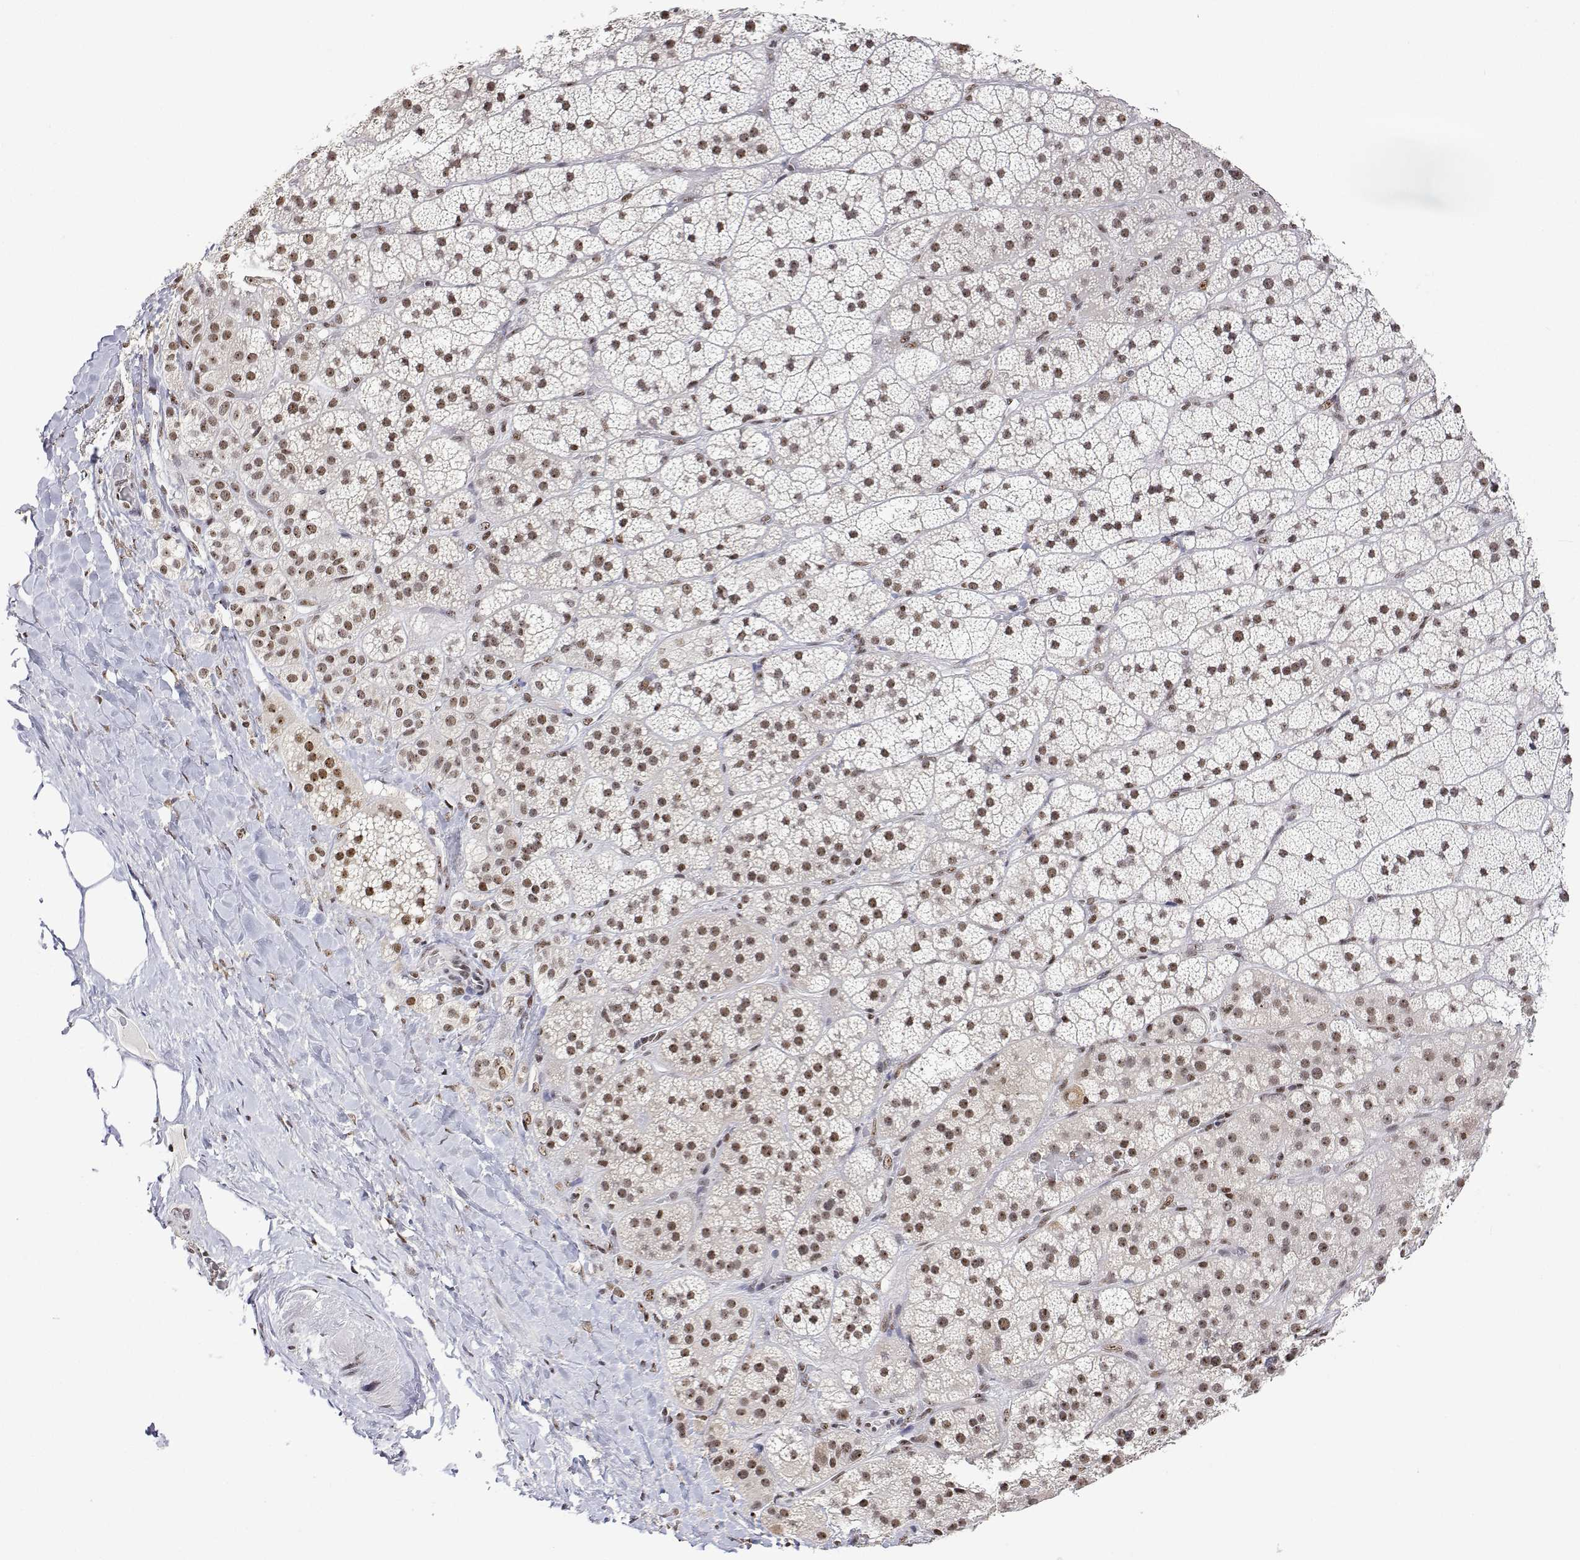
{"staining": {"intensity": "moderate", "quantity": ">75%", "location": "nuclear"}, "tissue": "adrenal gland", "cell_type": "Glandular cells", "image_type": "normal", "snomed": [{"axis": "morphology", "description": "Normal tissue, NOS"}, {"axis": "topography", "description": "Adrenal gland"}], "caption": "Immunohistochemistry (IHC) staining of unremarkable adrenal gland, which reveals medium levels of moderate nuclear positivity in about >75% of glandular cells indicating moderate nuclear protein expression. The staining was performed using DAB (brown) for protein detection and nuclei were counterstained in hematoxylin (blue).", "gene": "ADAR", "patient": {"sex": "male", "age": 57}}